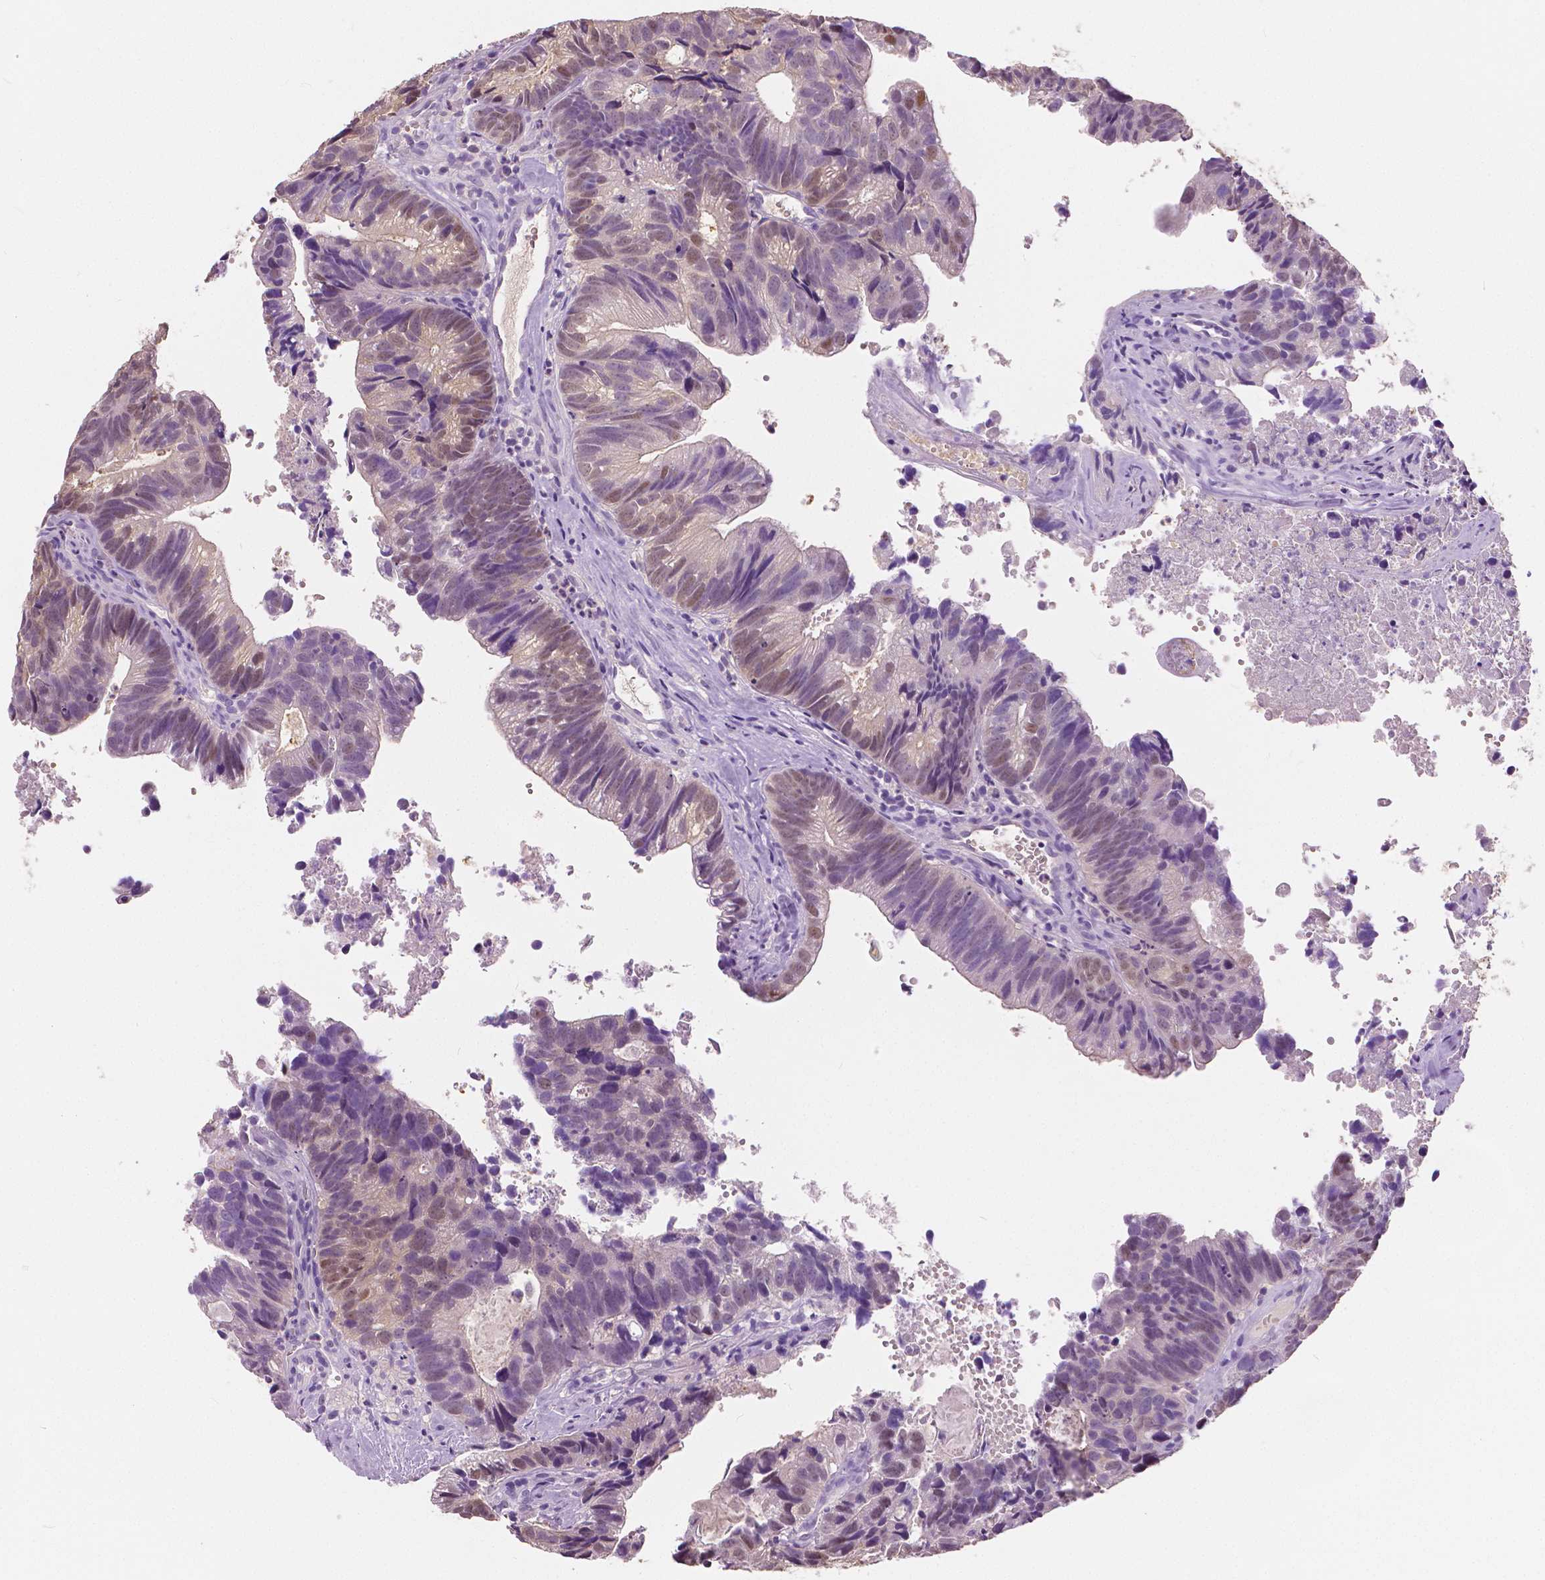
{"staining": {"intensity": "weak", "quantity": "<25%", "location": "nuclear"}, "tissue": "head and neck cancer", "cell_type": "Tumor cells", "image_type": "cancer", "snomed": [{"axis": "morphology", "description": "Adenocarcinoma, NOS"}, {"axis": "topography", "description": "Head-Neck"}], "caption": "This is an IHC image of human head and neck cancer (adenocarcinoma). There is no positivity in tumor cells.", "gene": "TKFC", "patient": {"sex": "male", "age": 62}}